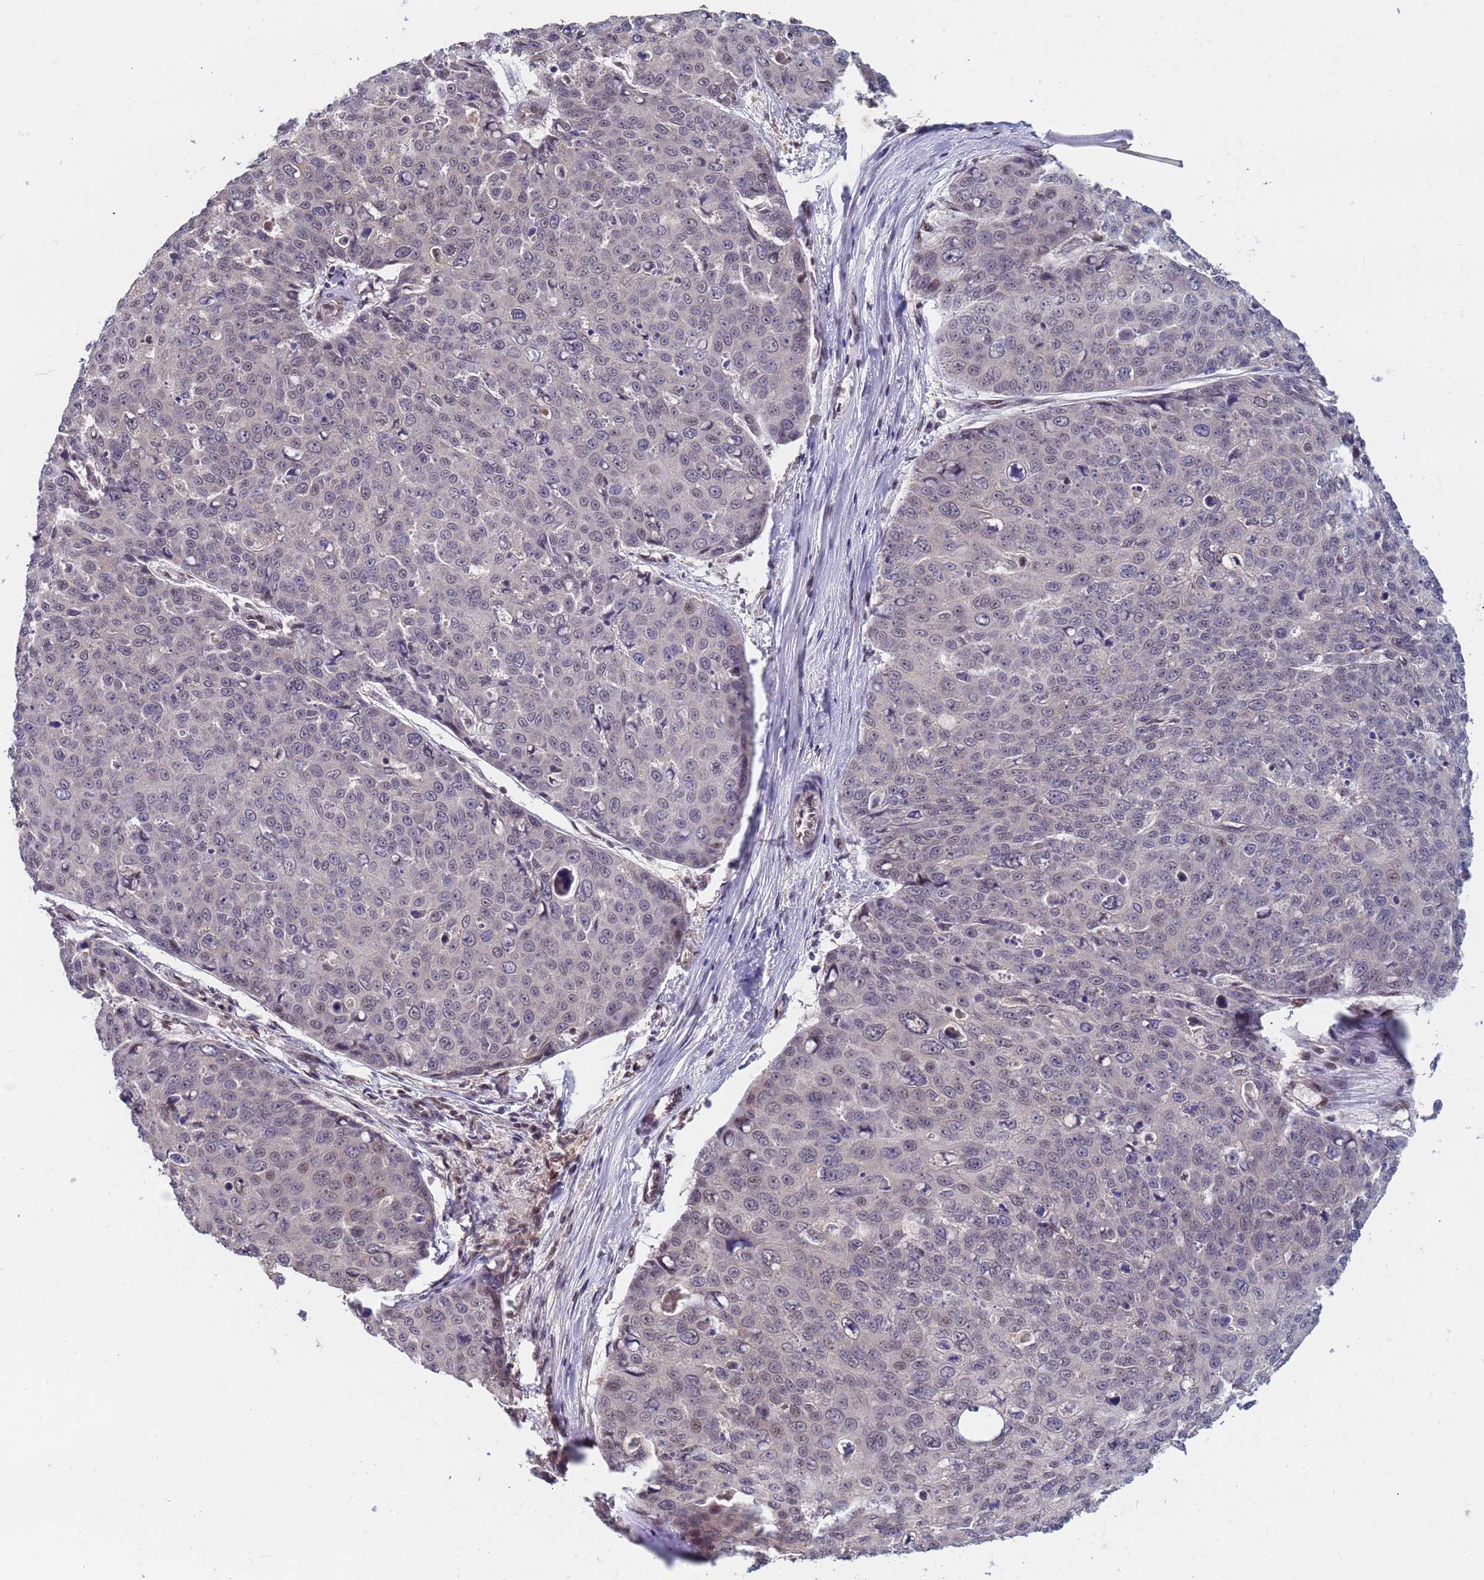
{"staining": {"intensity": "negative", "quantity": "none", "location": "none"}, "tissue": "skin cancer", "cell_type": "Tumor cells", "image_type": "cancer", "snomed": [{"axis": "morphology", "description": "Squamous cell carcinoma, NOS"}, {"axis": "topography", "description": "Skin"}], "caption": "Tumor cells show no significant expression in skin cancer (squamous cell carcinoma).", "gene": "DENND2B", "patient": {"sex": "male", "age": 71}}